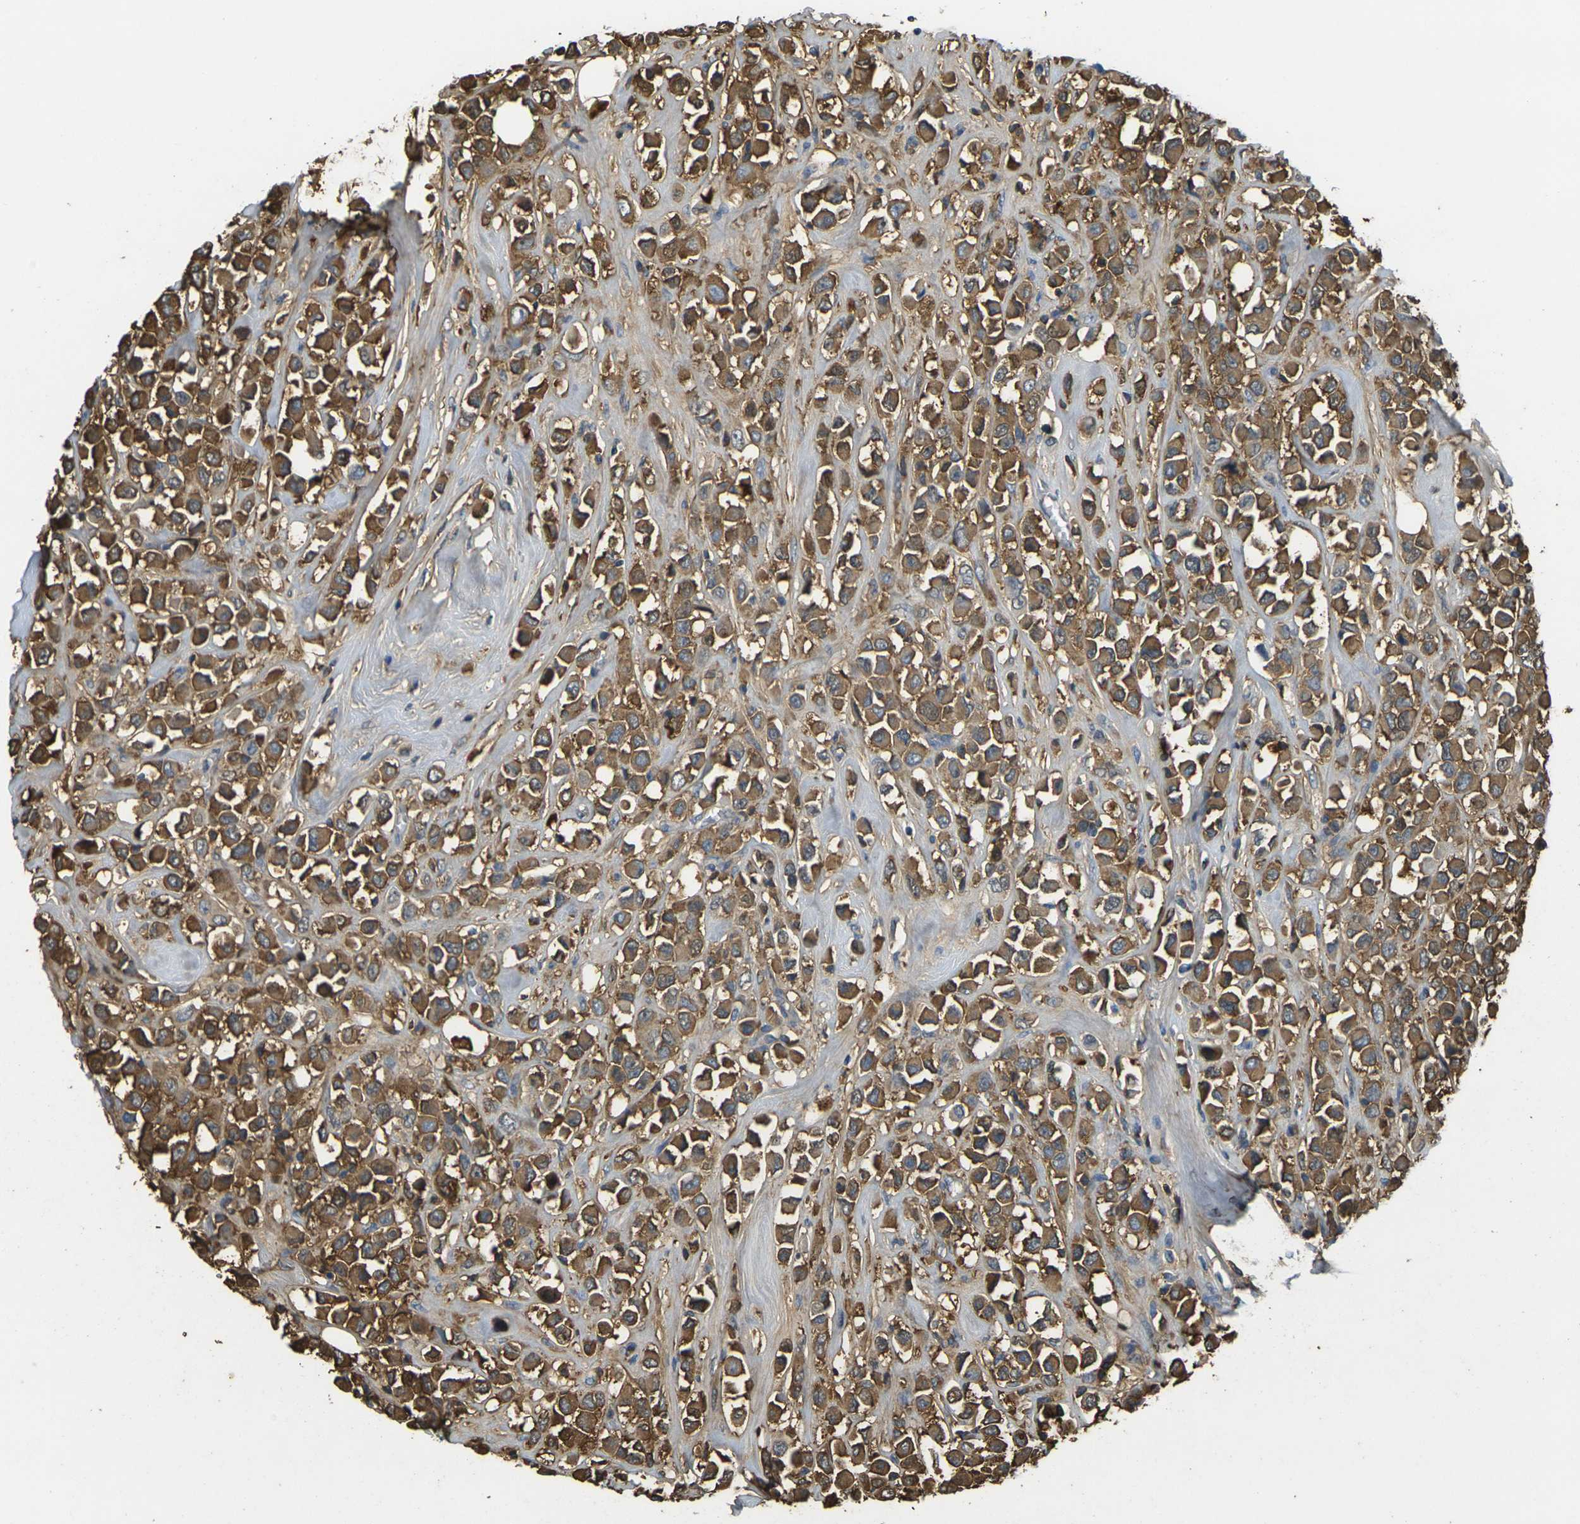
{"staining": {"intensity": "moderate", "quantity": ">75%", "location": "cytoplasmic/membranous"}, "tissue": "breast cancer", "cell_type": "Tumor cells", "image_type": "cancer", "snomed": [{"axis": "morphology", "description": "Duct carcinoma"}, {"axis": "topography", "description": "Breast"}], "caption": "Protein analysis of breast cancer (infiltrating ductal carcinoma) tissue shows moderate cytoplasmic/membranous staining in approximately >75% of tumor cells. Nuclei are stained in blue.", "gene": "PLCD1", "patient": {"sex": "female", "age": 61}}